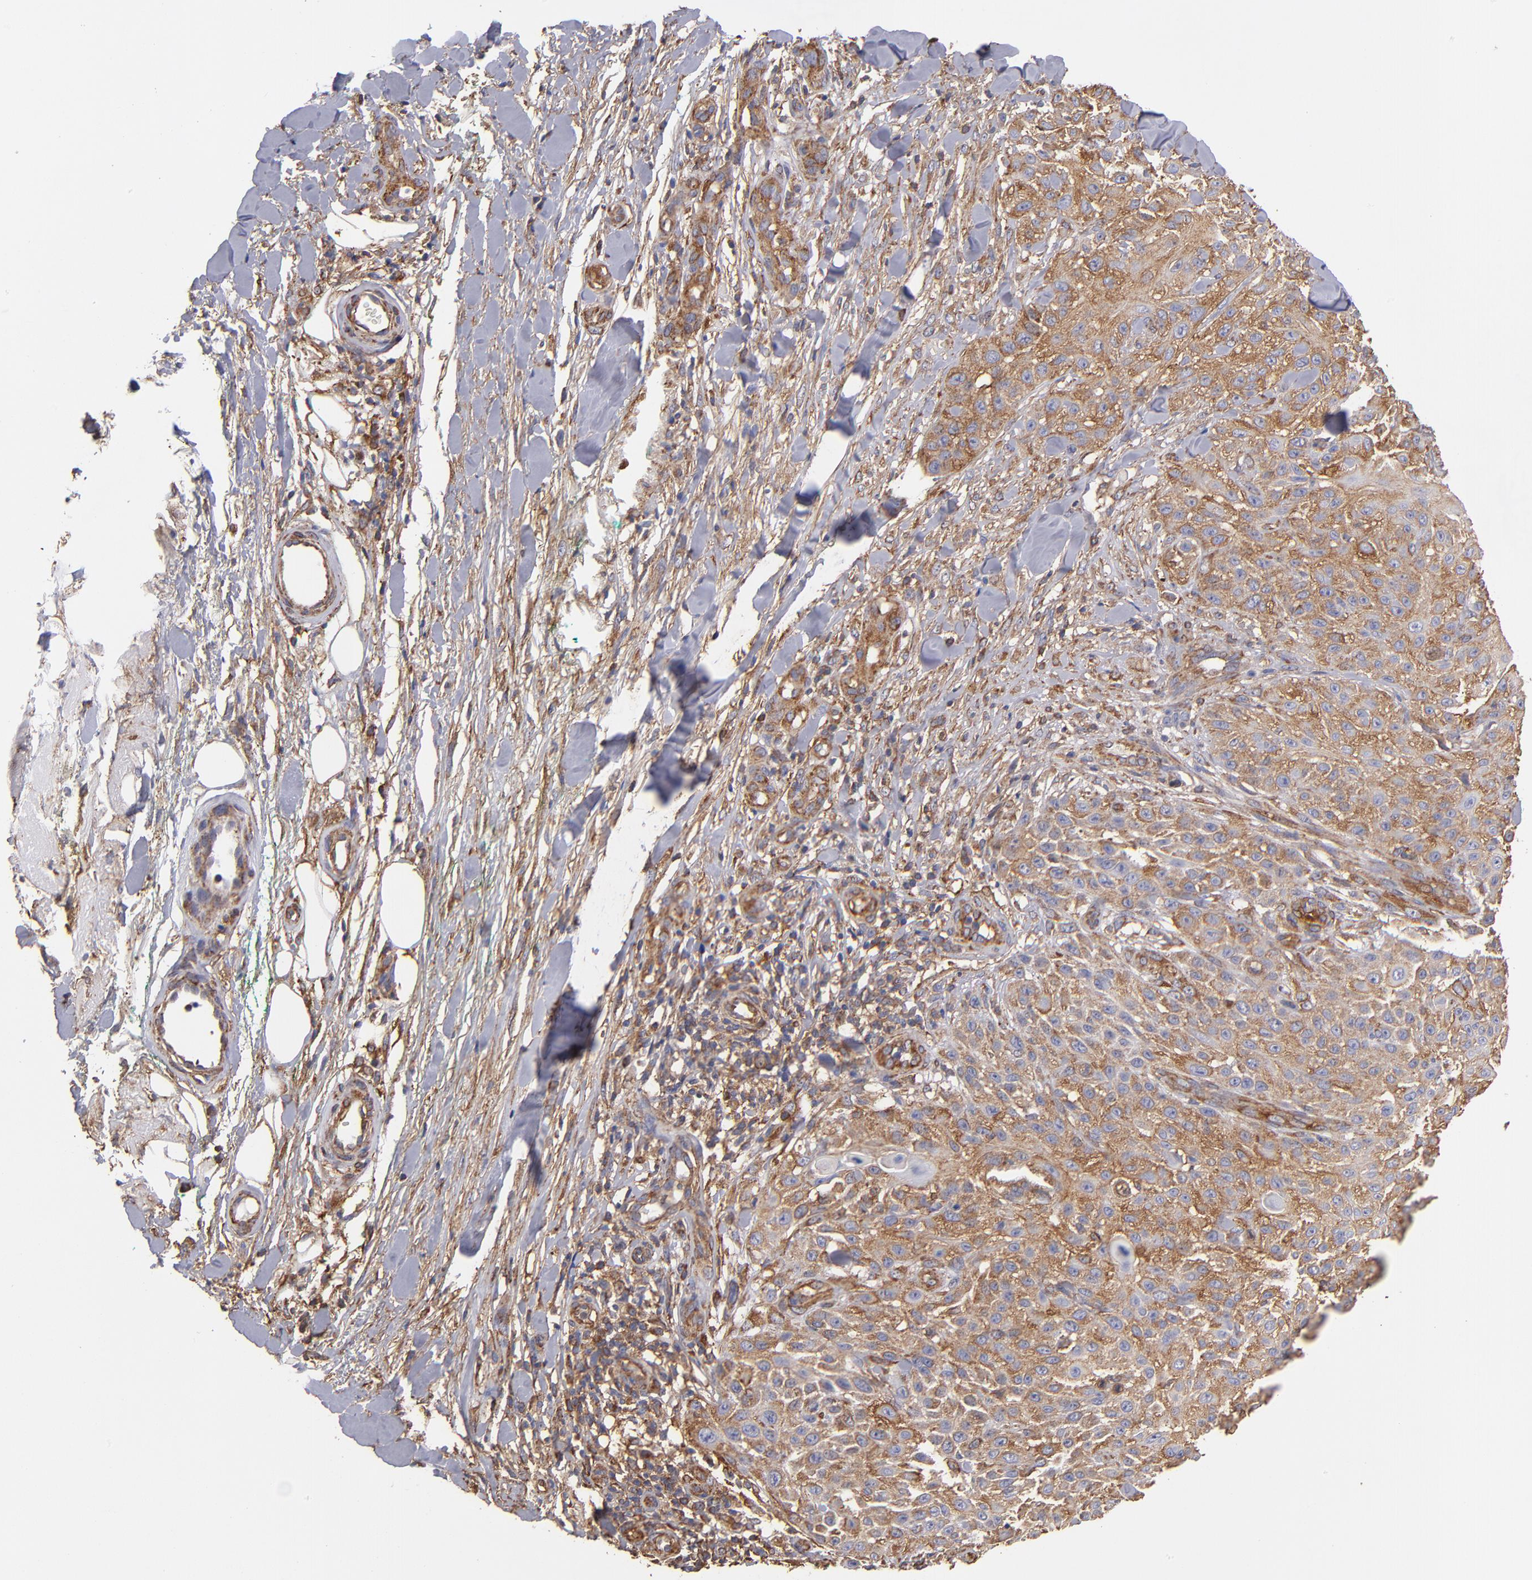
{"staining": {"intensity": "moderate", "quantity": ">75%", "location": "cytoplasmic/membranous"}, "tissue": "skin cancer", "cell_type": "Tumor cells", "image_type": "cancer", "snomed": [{"axis": "morphology", "description": "Squamous cell carcinoma, NOS"}, {"axis": "topography", "description": "Skin"}], "caption": "Brown immunohistochemical staining in skin cancer demonstrates moderate cytoplasmic/membranous expression in about >75% of tumor cells. The staining was performed using DAB (3,3'-diaminobenzidine) to visualize the protein expression in brown, while the nuclei were stained in blue with hematoxylin (Magnification: 20x).", "gene": "MVP", "patient": {"sex": "female", "age": 42}}